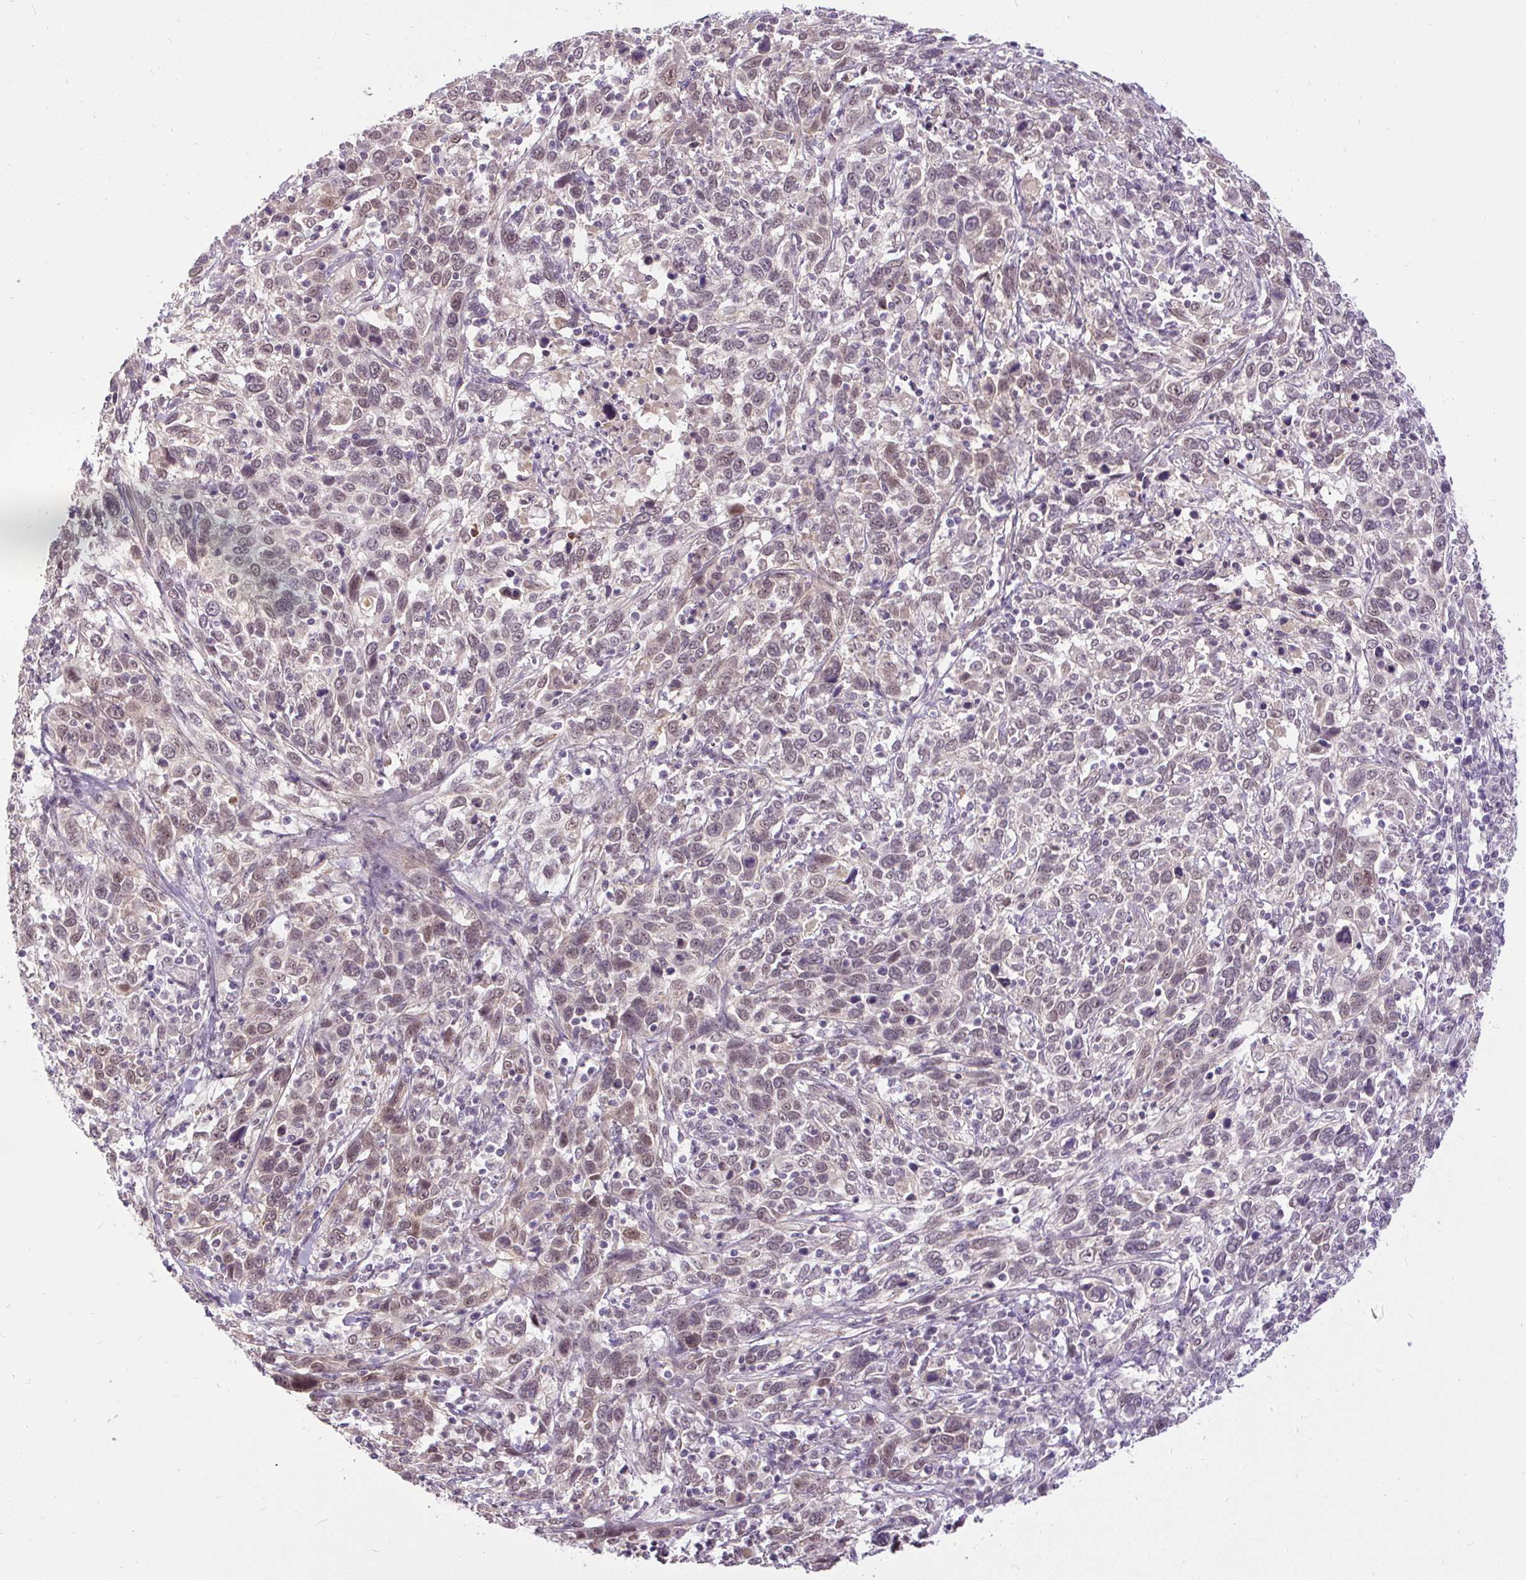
{"staining": {"intensity": "weak", "quantity": "25%-75%", "location": "nuclear"}, "tissue": "cervical cancer", "cell_type": "Tumor cells", "image_type": "cancer", "snomed": [{"axis": "morphology", "description": "Squamous cell carcinoma, NOS"}, {"axis": "topography", "description": "Cervix"}], "caption": "A high-resolution micrograph shows IHC staining of cervical cancer (squamous cell carcinoma), which shows weak nuclear expression in approximately 25%-75% of tumor cells. (DAB = brown stain, brightfield microscopy at high magnification).", "gene": "FAM117B", "patient": {"sex": "female", "age": 46}}